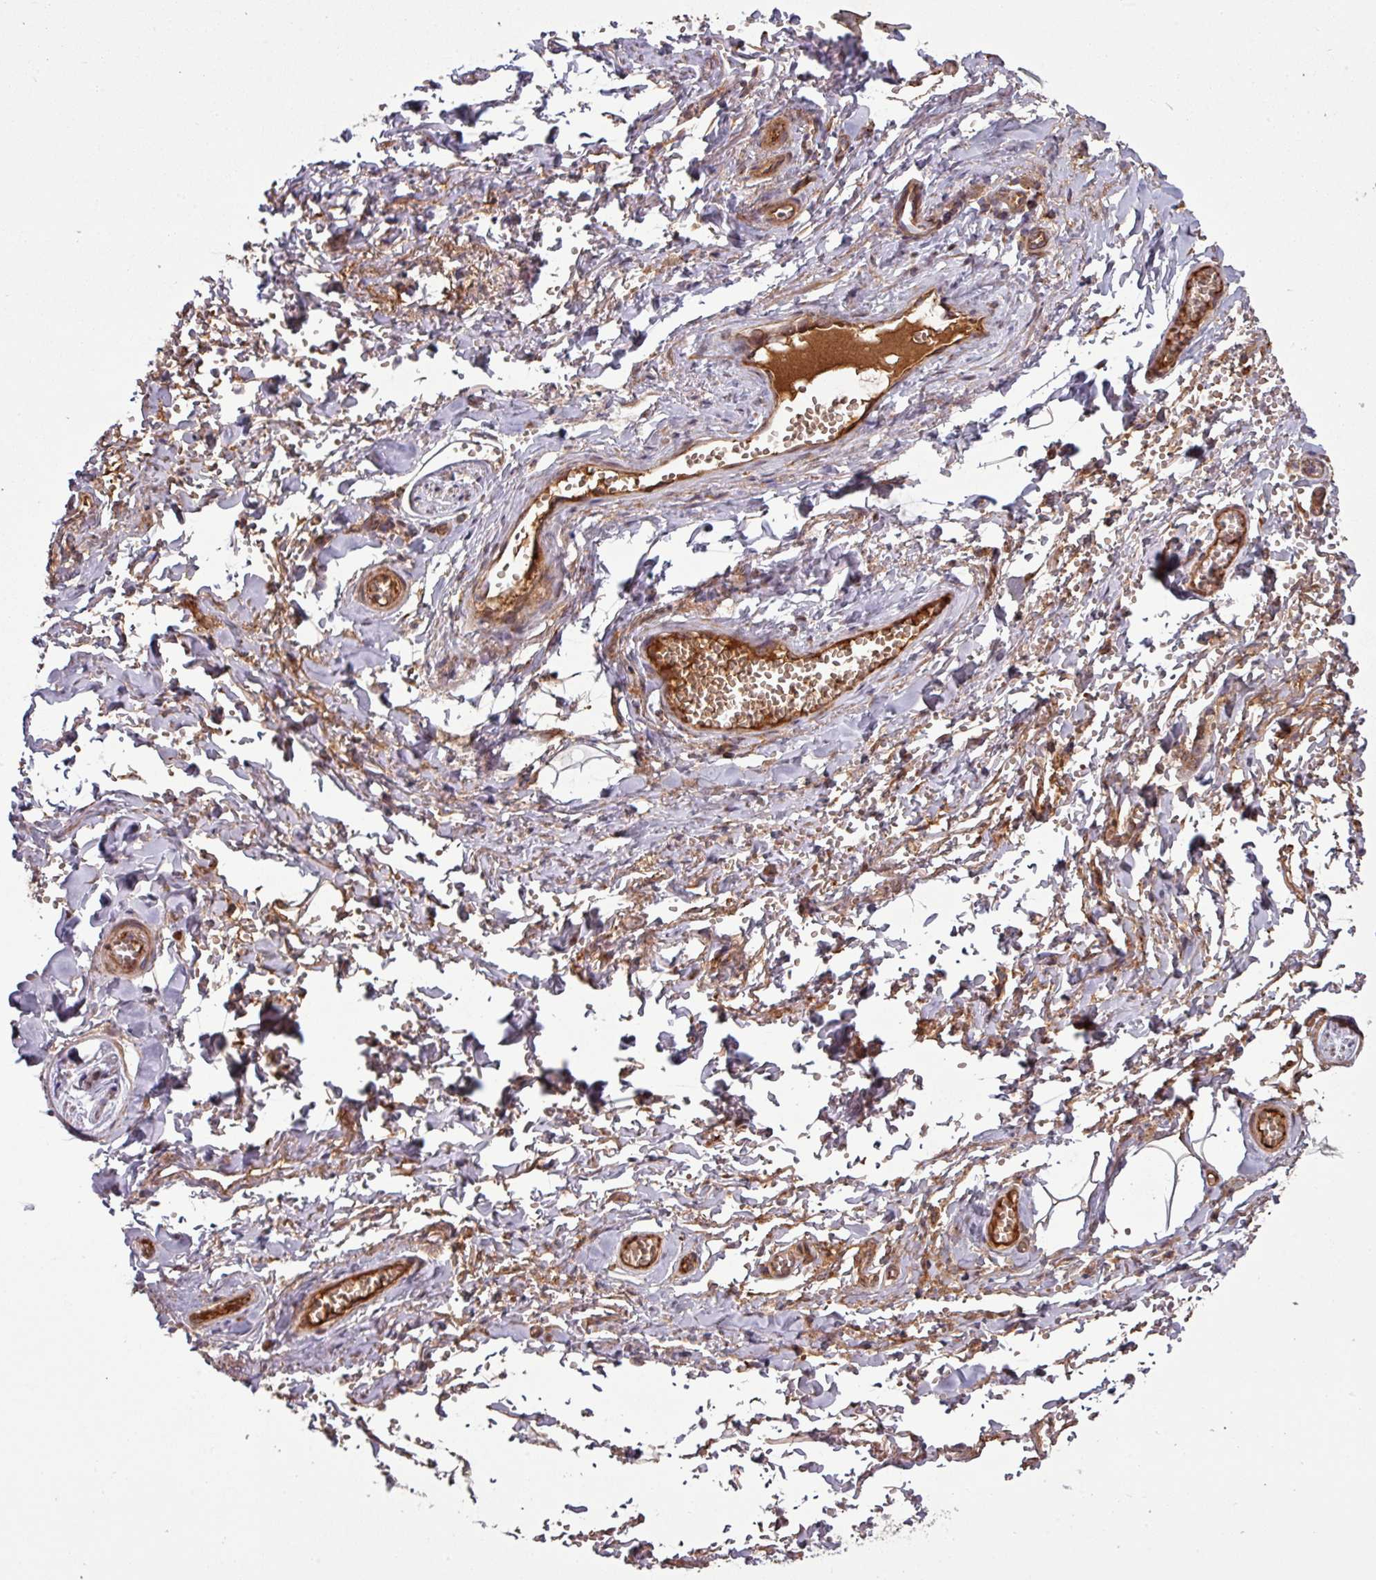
{"staining": {"intensity": "negative", "quantity": "none", "location": "none"}, "tissue": "adipose tissue", "cell_type": "Adipocytes", "image_type": "normal", "snomed": [{"axis": "morphology", "description": "Normal tissue, NOS"}, {"axis": "topography", "description": "Vulva"}, {"axis": "topography", "description": "Vagina"}, {"axis": "topography", "description": "Peripheral nerve tissue"}], "caption": "Unremarkable adipose tissue was stained to show a protein in brown. There is no significant expression in adipocytes. Brightfield microscopy of immunohistochemistry stained with DAB (brown) and hematoxylin (blue), captured at high magnification.", "gene": "SNRNP25", "patient": {"sex": "female", "age": 66}}